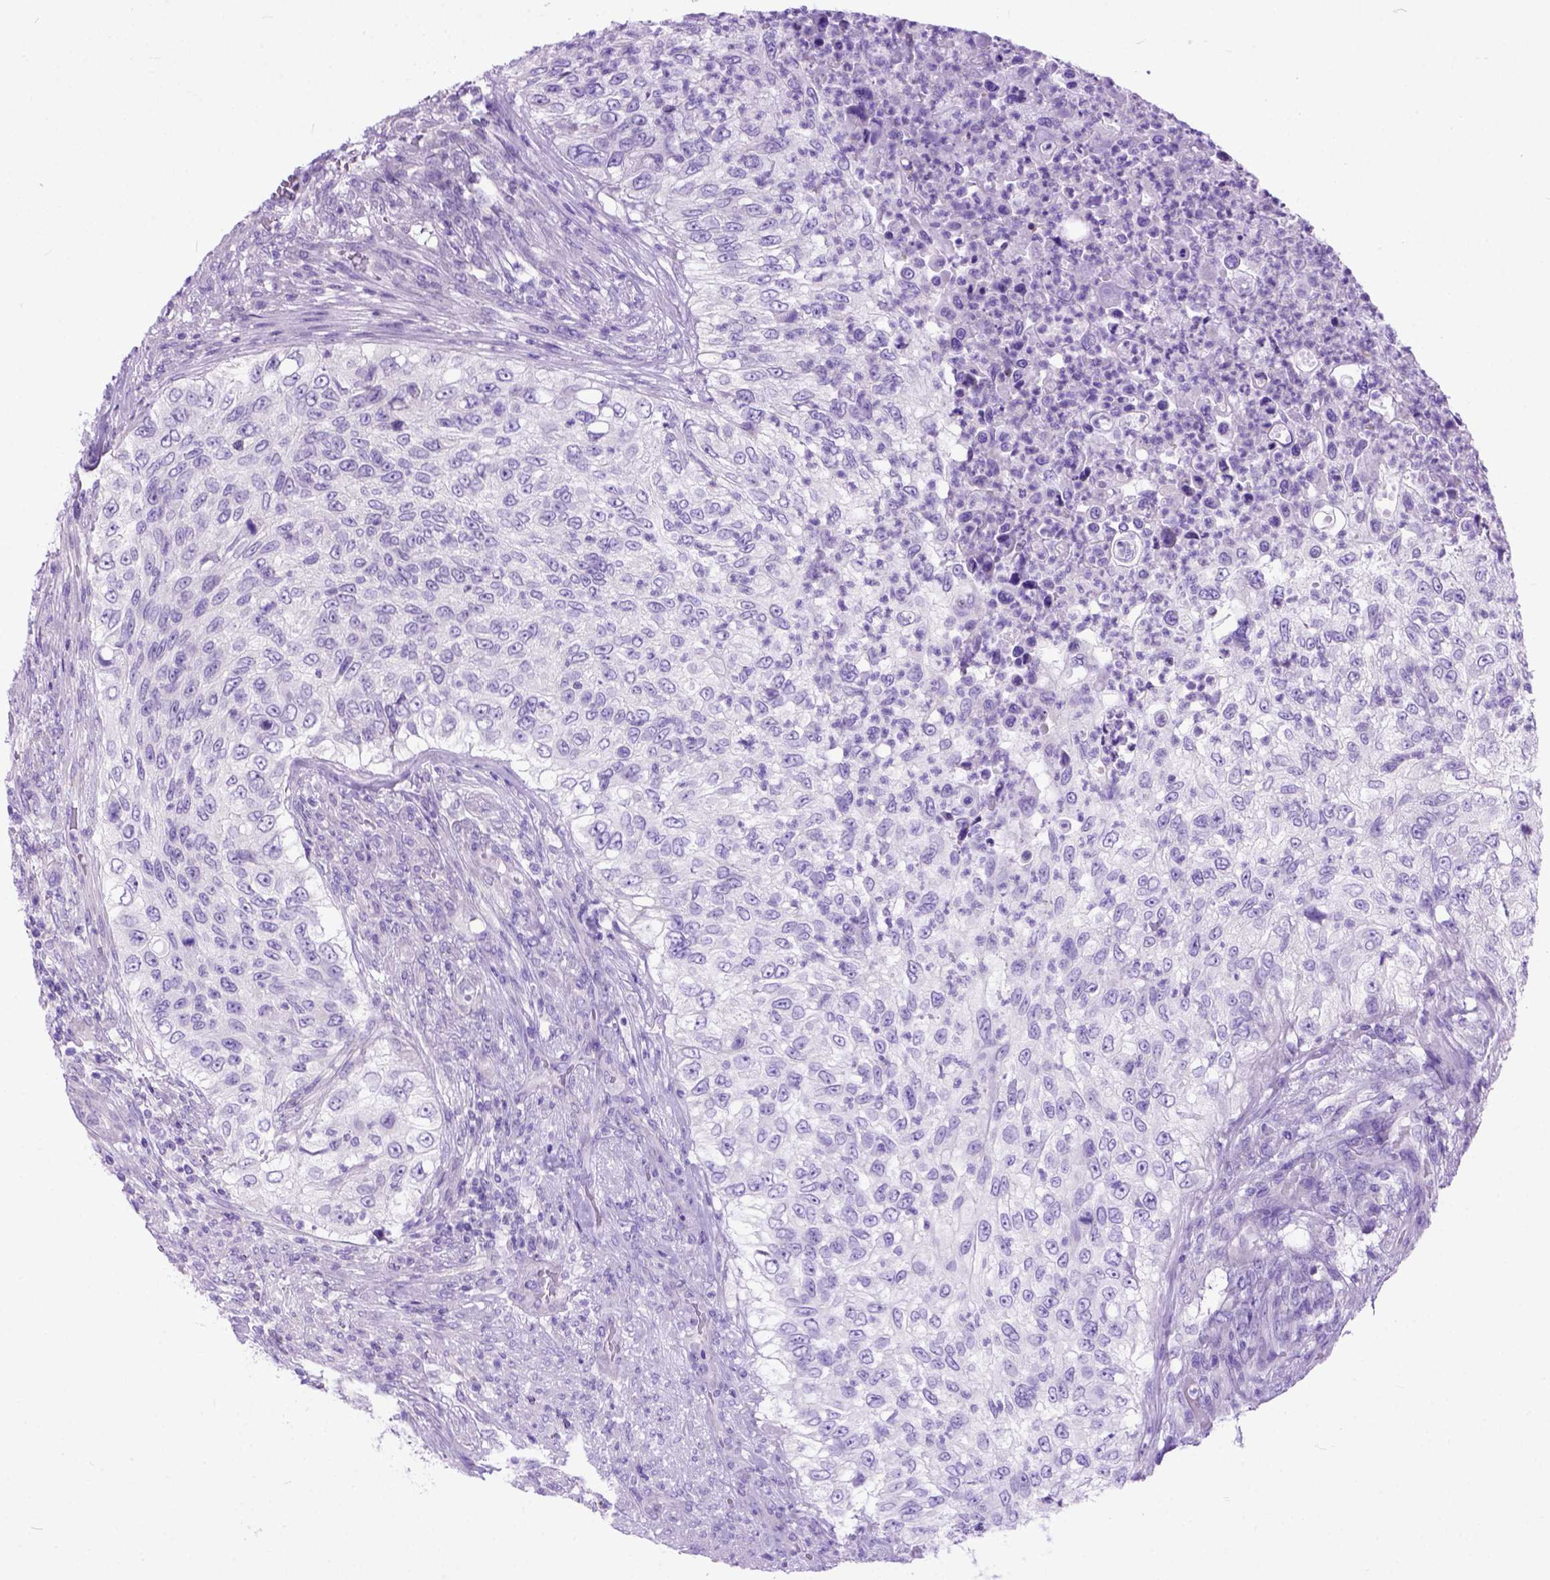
{"staining": {"intensity": "negative", "quantity": "none", "location": "none"}, "tissue": "urothelial cancer", "cell_type": "Tumor cells", "image_type": "cancer", "snomed": [{"axis": "morphology", "description": "Urothelial carcinoma, High grade"}, {"axis": "topography", "description": "Urinary bladder"}], "caption": "A photomicrograph of human urothelial cancer is negative for staining in tumor cells. (DAB (3,3'-diaminobenzidine) immunohistochemistry (IHC) with hematoxylin counter stain).", "gene": "ODAD3", "patient": {"sex": "female", "age": 60}}